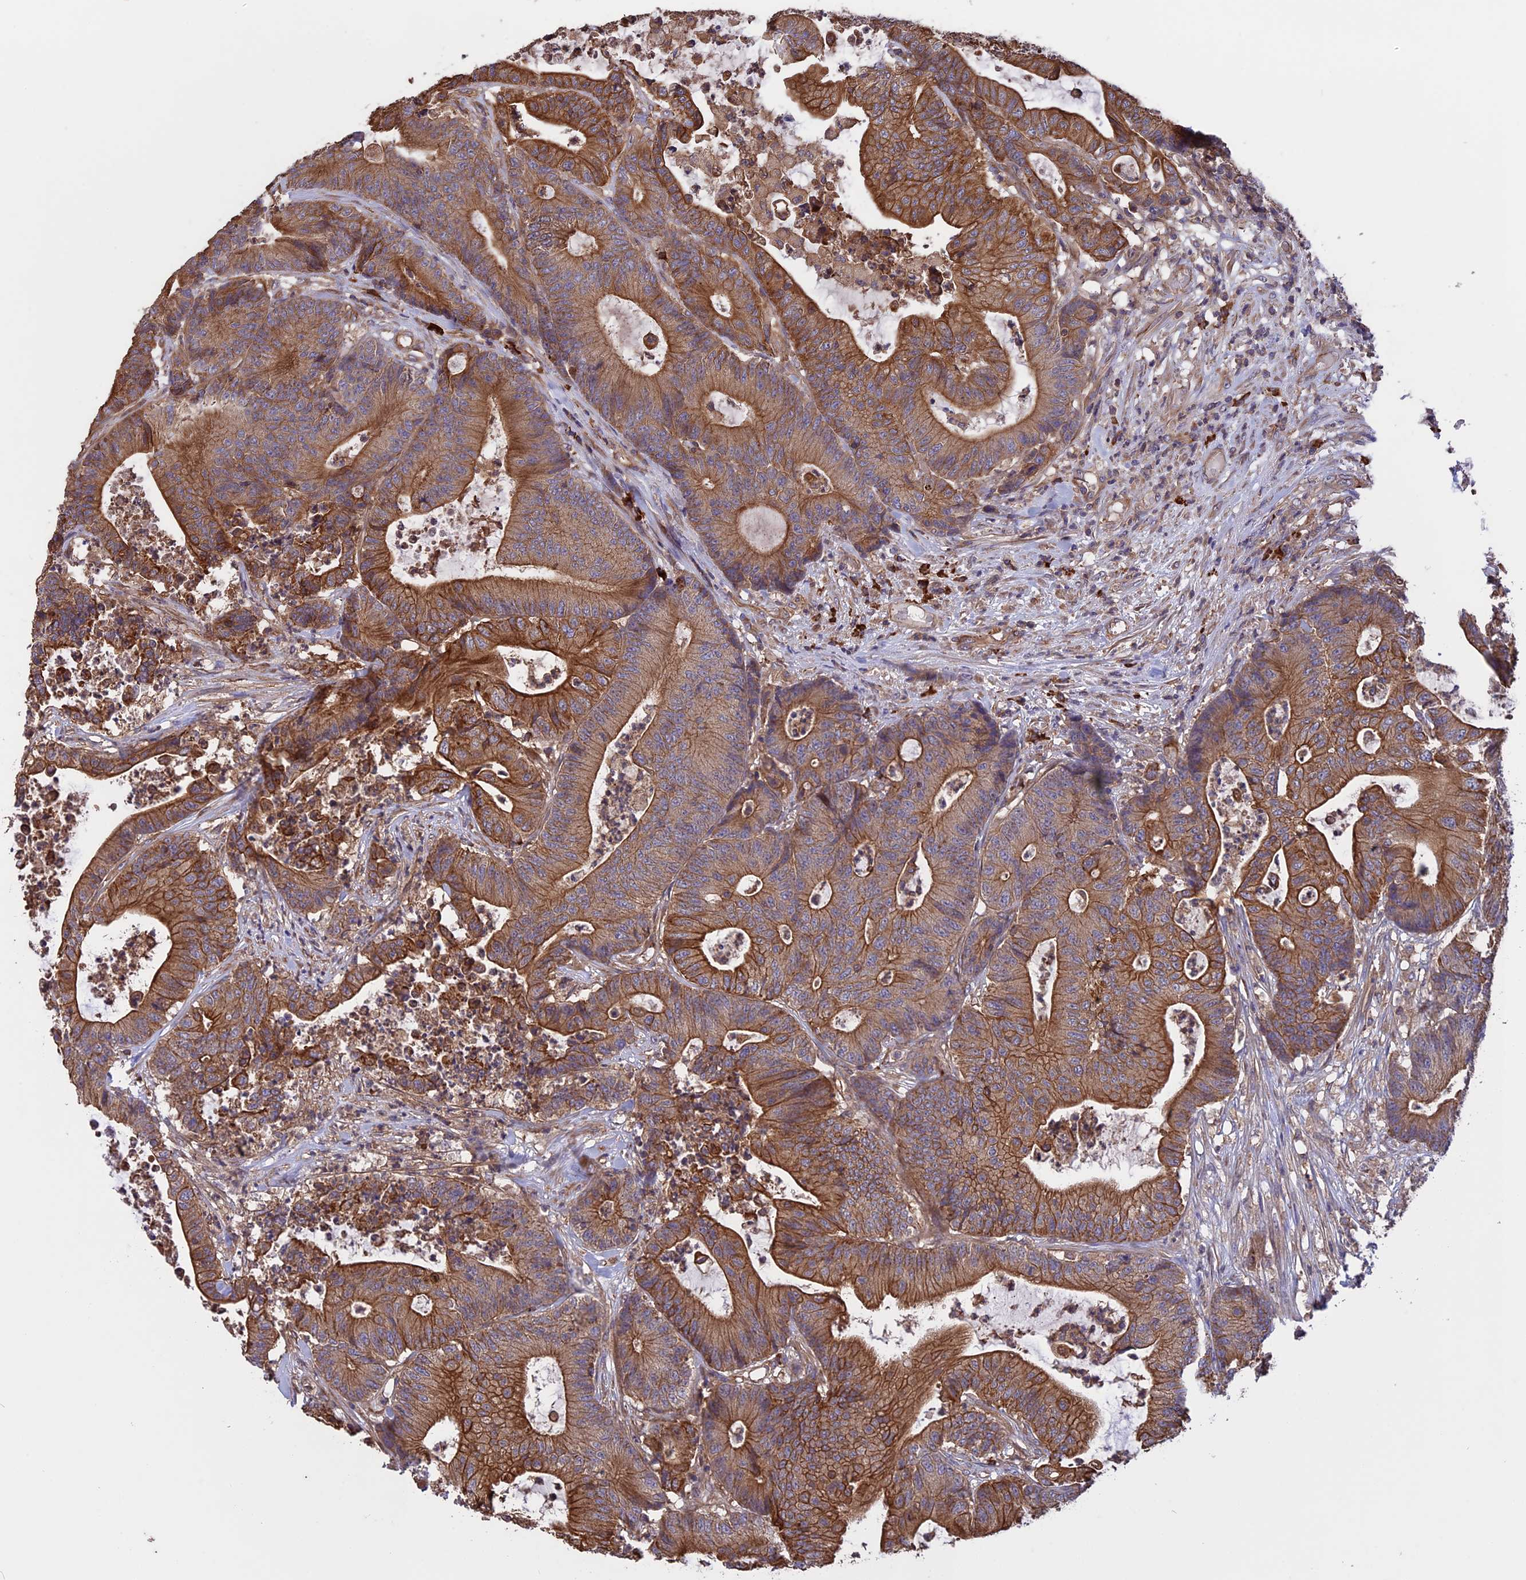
{"staining": {"intensity": "strong", "quantity": ">75%", "location": "cytoplasmic/membranous"}, "tissue": "colorectal cancer", "cell_type": "Tumor cells", "image_type": "cancer", "snomed": [{"axis": "morphology", "description": "Adenocarcinoma, NOS"}, {"axis": "topography", "description": "Colon"}], "caption": "Protein analysis of colorectal cancer tissue displays strong cytoplasmic/membranous positivity in about >75% of tumor cells.", "gene": "GAS8", "patient": {"sex": "female", "age": 84}}